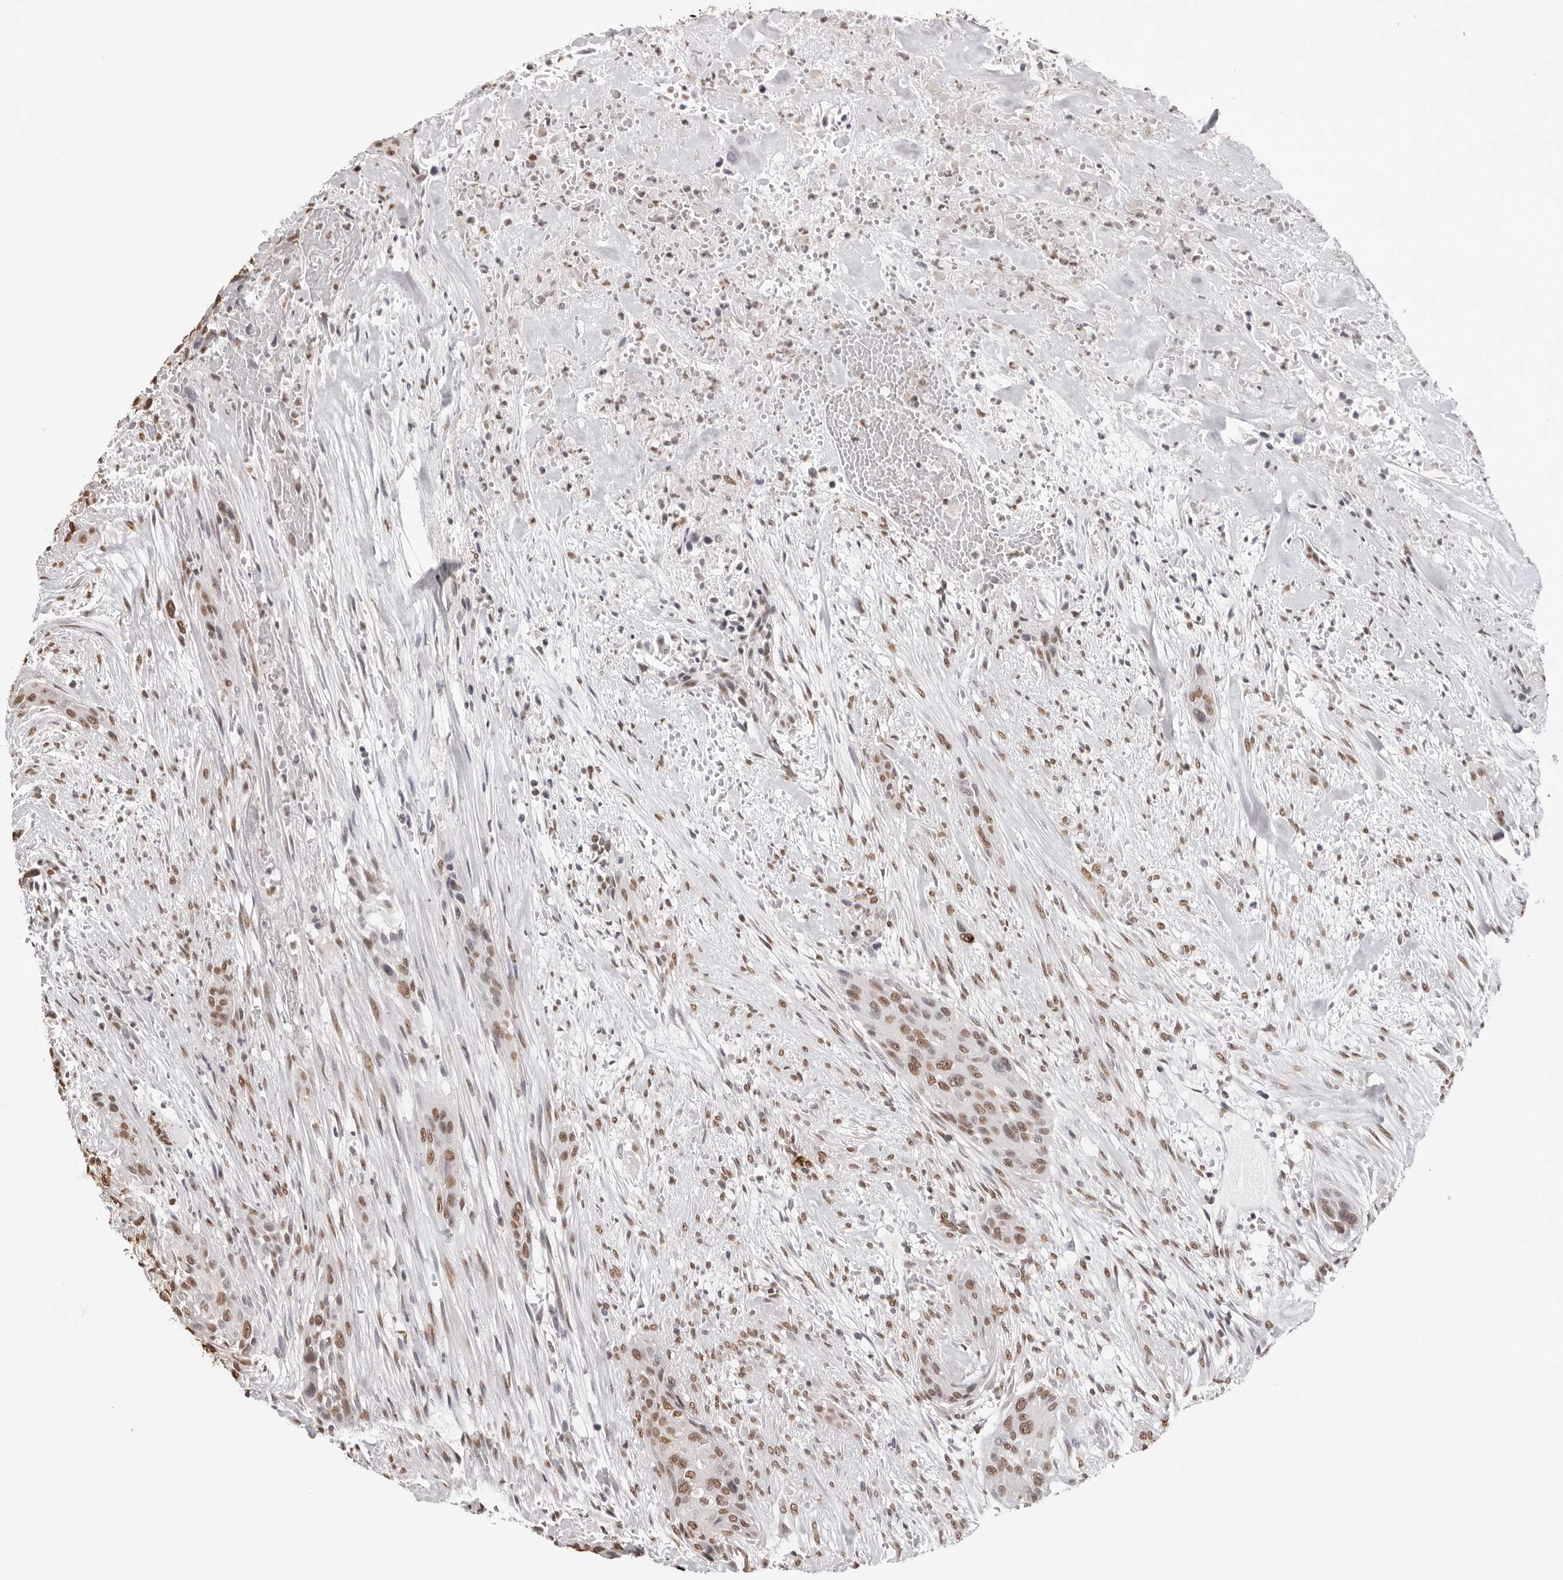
{"staining": {"intensity": "moderate", "quantity": ">75%", "location": "nuclear"}, "tissue": "urothelial cancer", "cell_type": "Tumor cells", "image_type": "cancer", "snomed": [{"axis": "morphology", "description": "Urothelial carcinoma, High grade"}, {"axis": "topography", "description": "Urinary bladder"}], "caption": "An image of high-grade urothelial carcinoma stained for a protein shows moderate nuclear brown staining in tumor cells.", "gene": "OLIG3", "patient": {"sex": "male", "age": 35}}